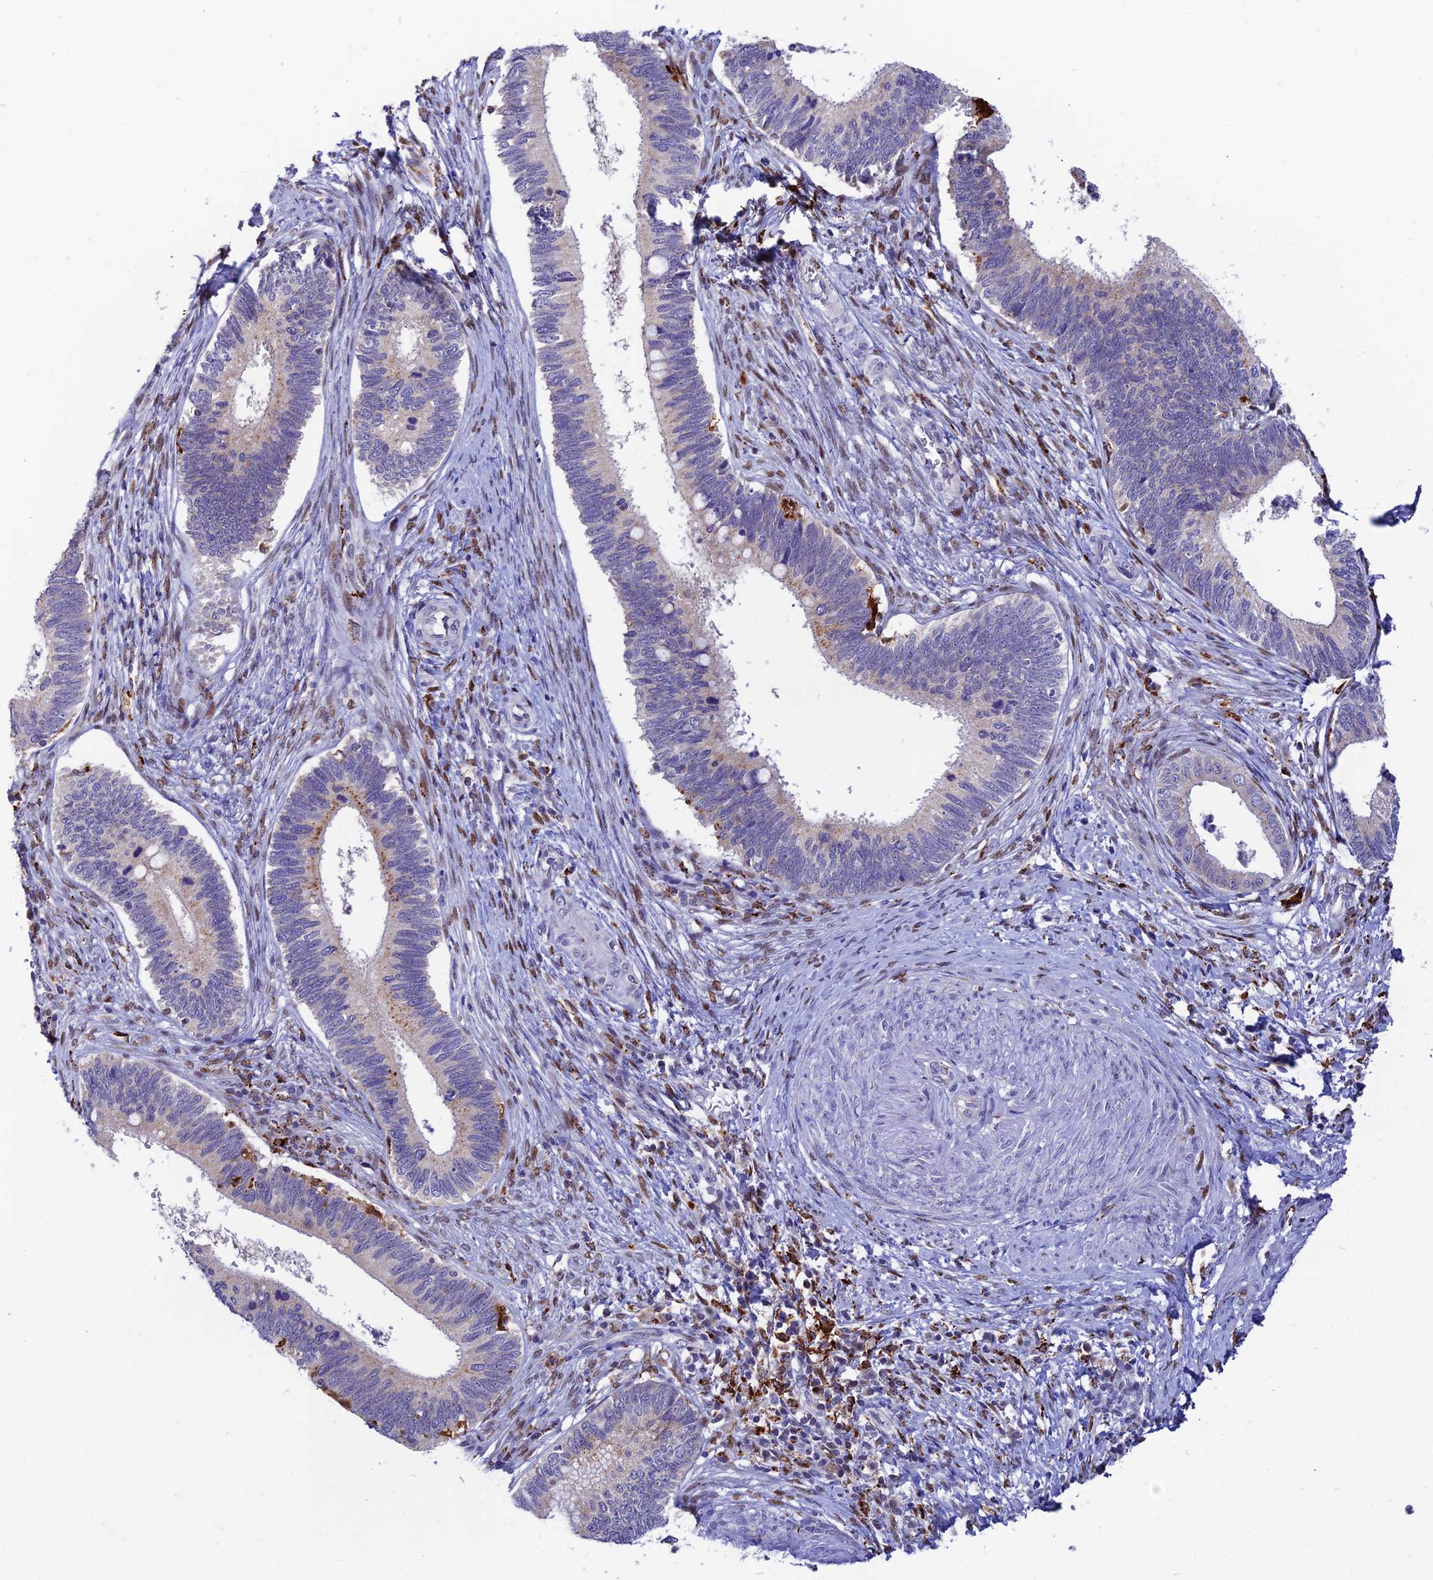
{"staining": {"intensity": "moderate", "quantity": "25%-75%", "location": "cytoplasmic/membranous"}, "tissue": "cervical cancer", "cell_type": "Tumor cells", "image_type": "cancer", "snomed": [{"axis": "morphology", "description": "Adenocarcinoma, NOS"}, {"axis": "topography", "description": "Cervix"}], "caption": "This is an image of immunohistochemistry (IHC) staining of cervical cancer, which shows moderate expression in the cytoplasmic/membranous of tumor cells.", "gene": "HIC1", "patient": {"sex": "female", "age": 42}}